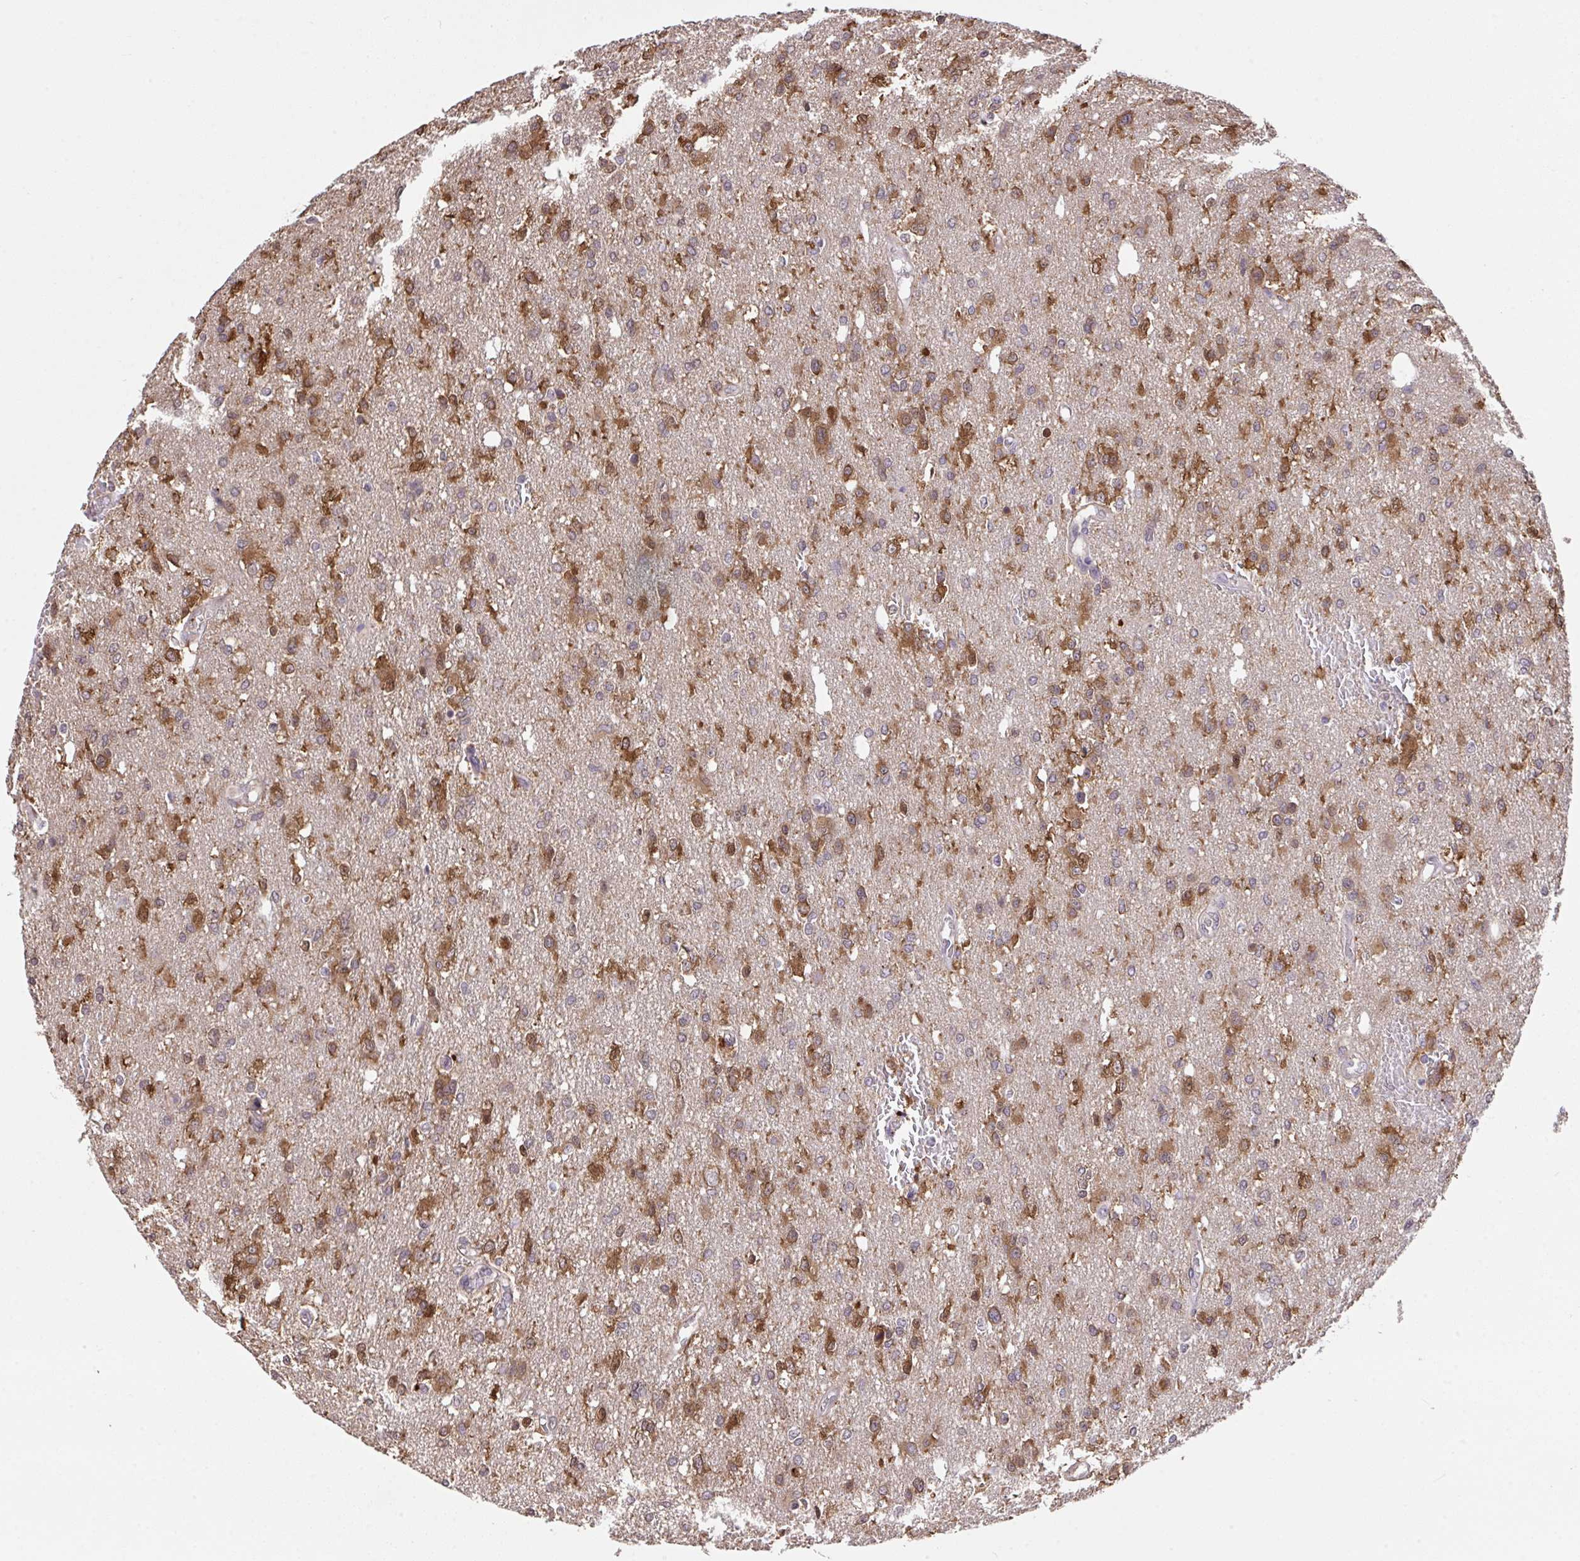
{"staining": {"intensity": "moderate", "quantity": ">75%", "location": "cytoplasmic/membranous"}, "tissue": "glioma", "cell_type": "Tumor cells", "image_type": "cancer", "snomed": [{"axis": "morphology", "description": "Glioma, malignant, Low grade"}, {"axis": "topography", "description": "Brain"}], "caption": "This is an image of immunohistochemistry (IHC) staining of glioma, which shows moderate staining in the cytoplasmic/membranous of tumor cells.", "gene": "C12orf57", "patient": {"sex": "male", "age": 26}}